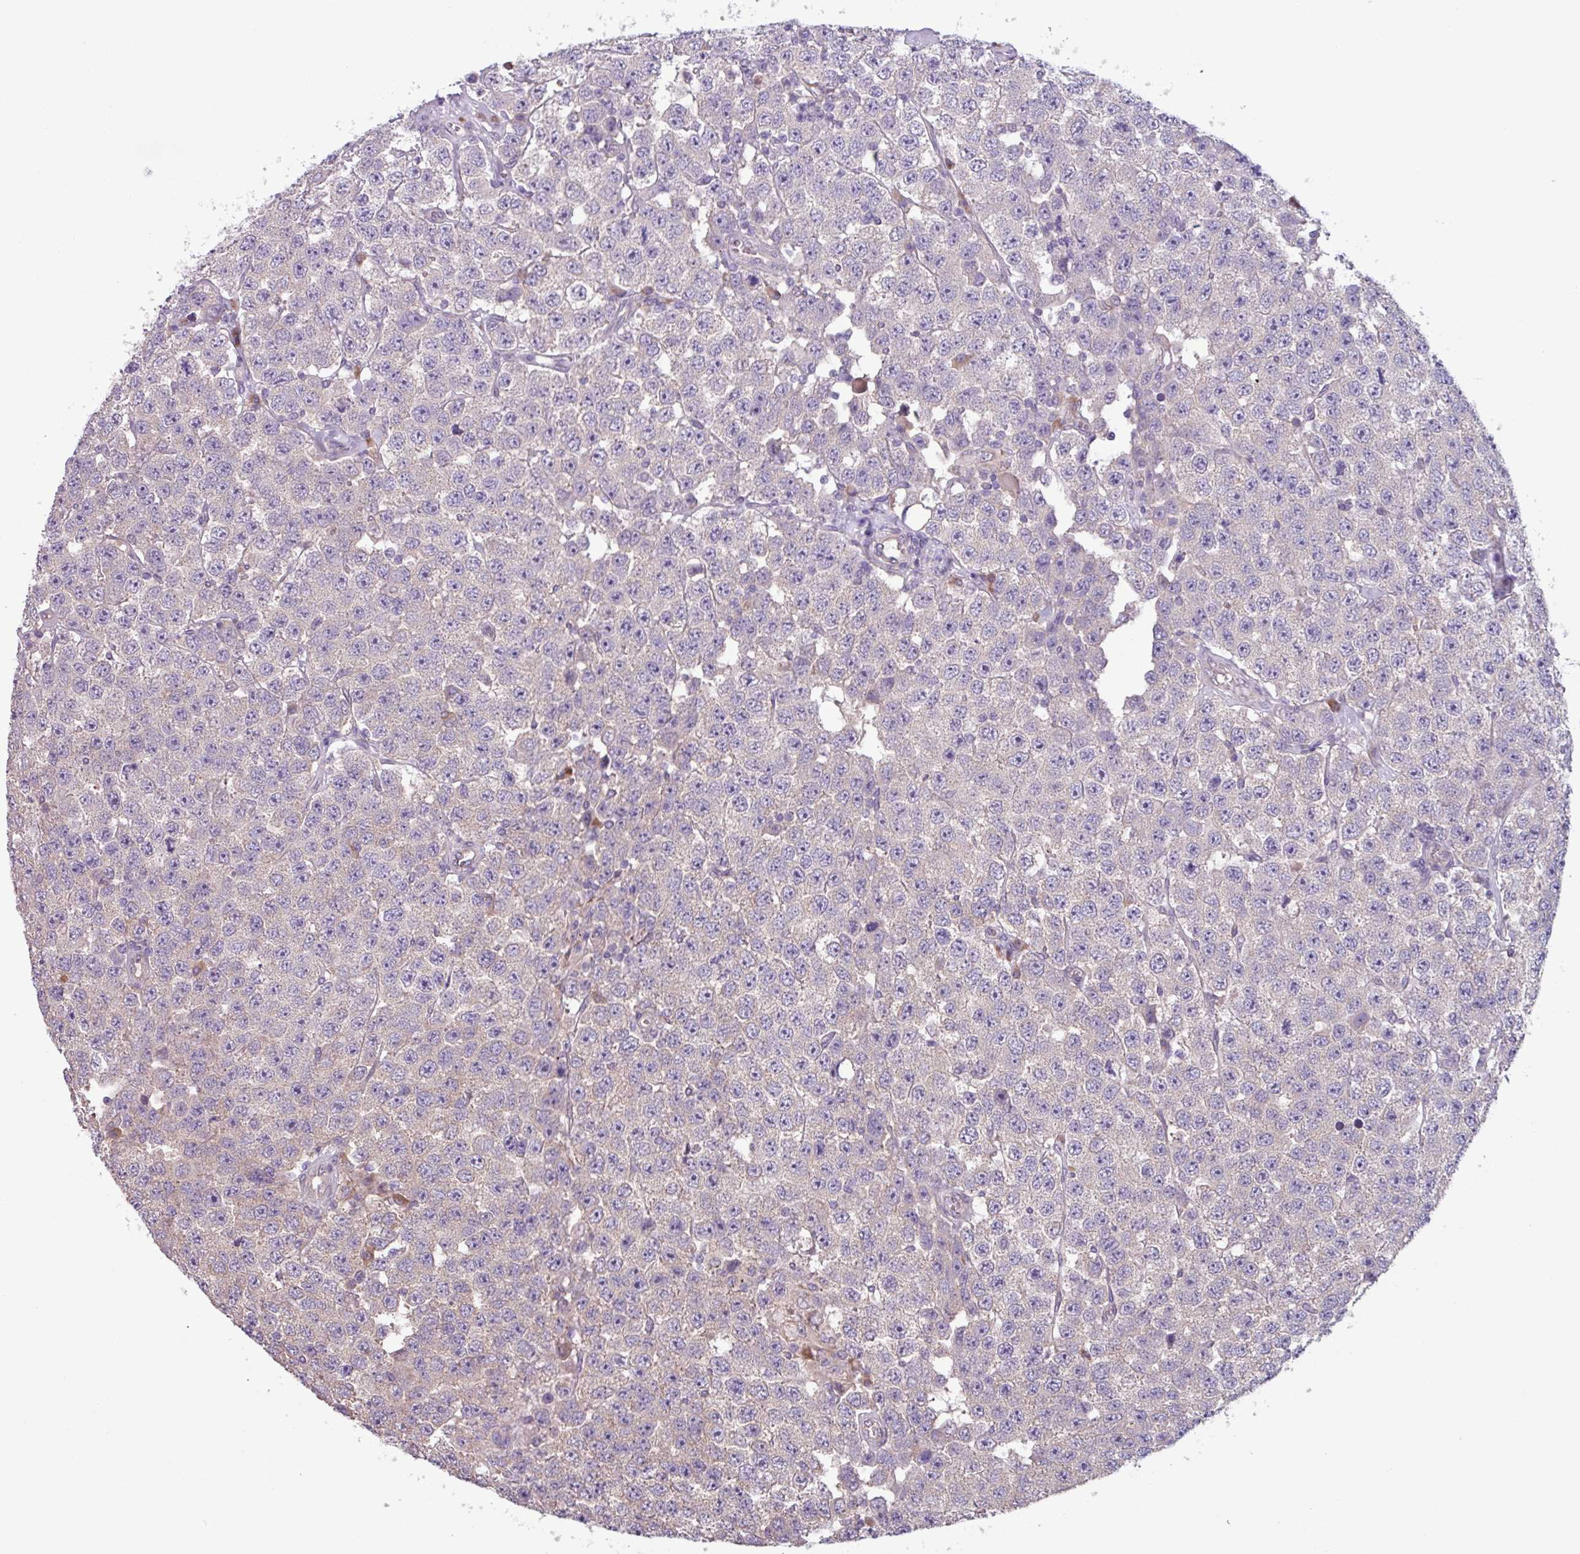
{"staining": {"intensity": "negative", "quantity": "none", "location": "none"}, "tissue": "testis cancer", "cell_type": "Tumor cells", "image_type": "cancer", "snomed": [{"axis": "morphology", "description": "Seminoma, NOS"}, {"axis": "topography", "description": "Testis"}], "caption": "Testis seminoma stained for a protein using IHC exhibits no positivity tumor cells.", "gene": "C20orf27", "patient": {"sex": "male", "age": 28}}